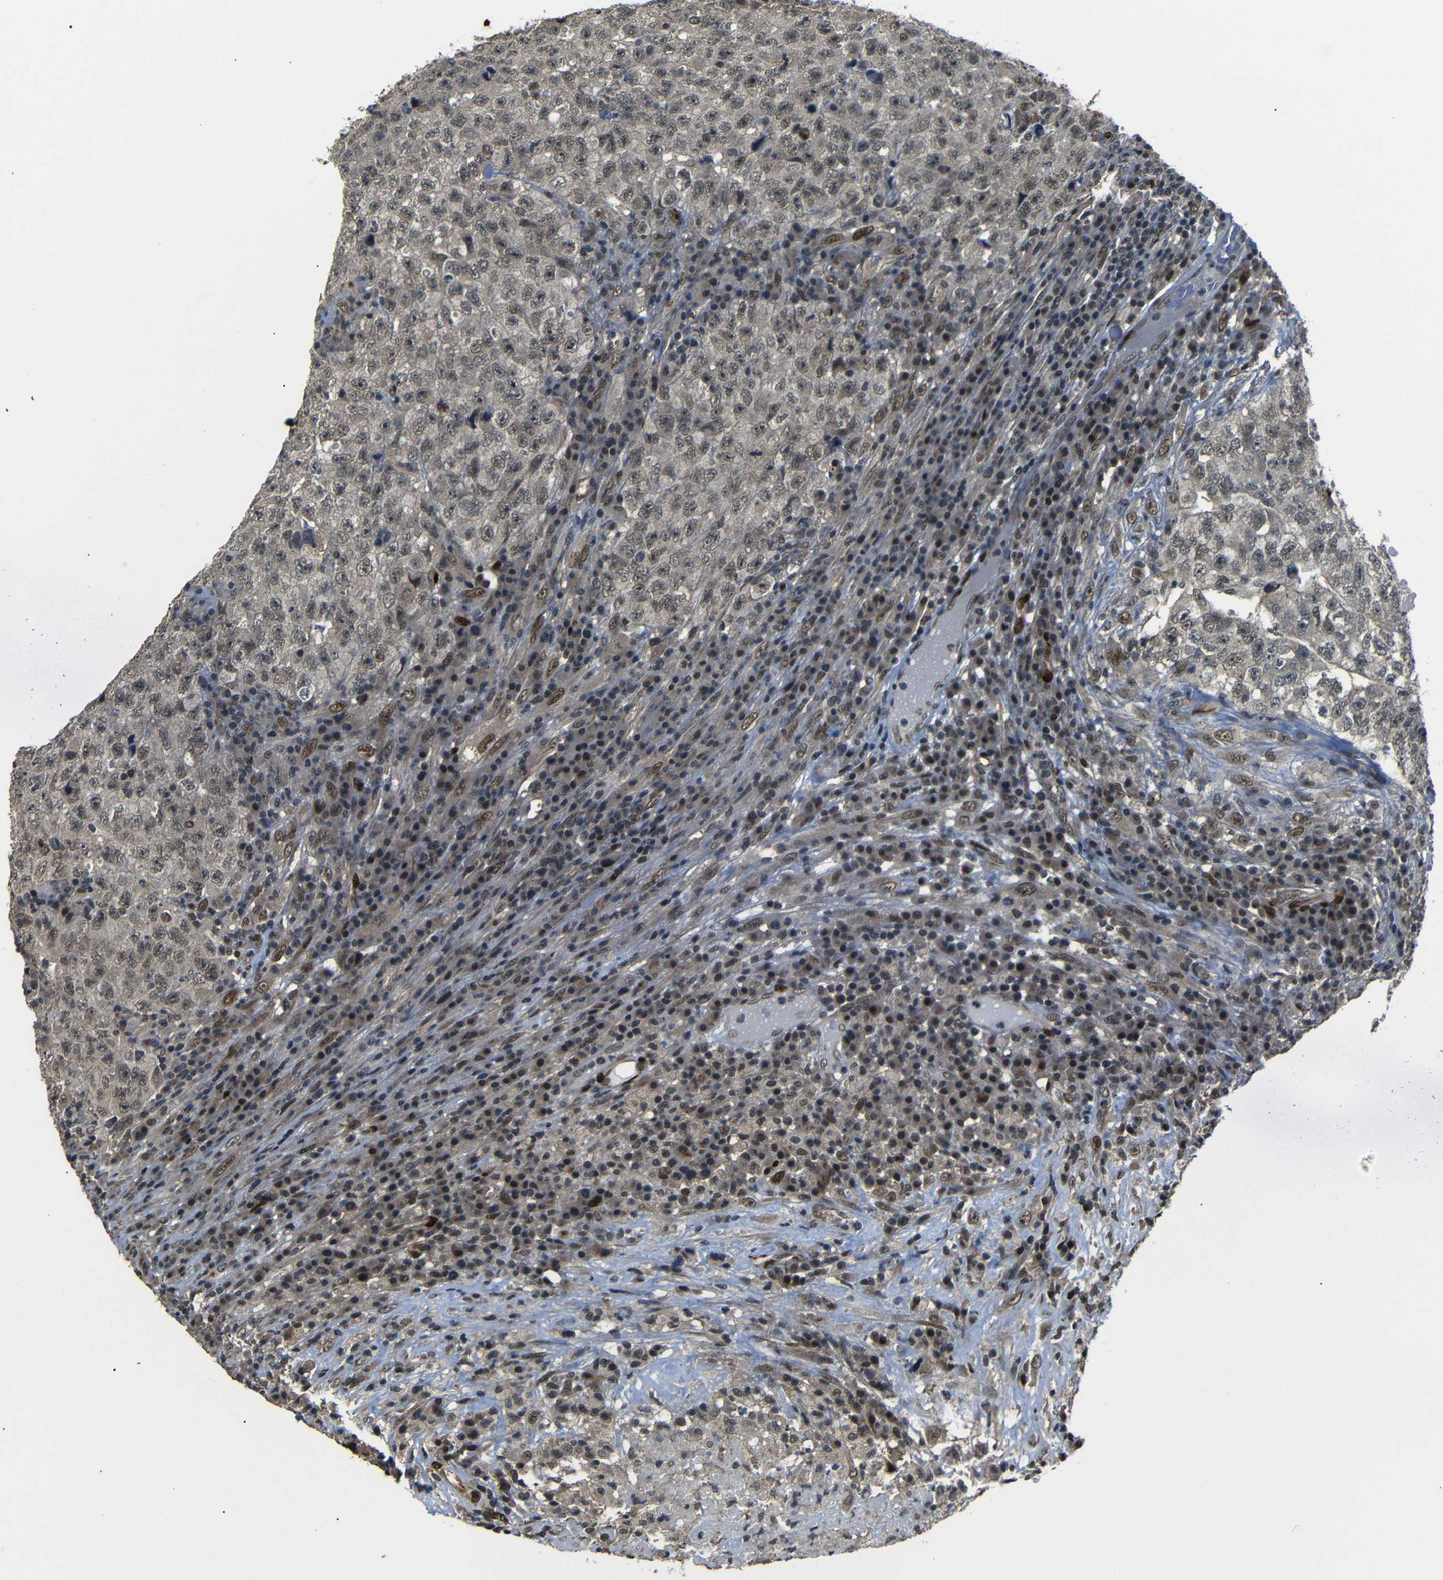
{"staining": {"intensity": "moderate", "quantity": ">75%", "location": "cytoplasmic/membranous,nuclear"}, "tissue": "testis cancer", "cell_type": "Tumor cells", "image_type": "cancer", "snomed": [{"axis": "morphology", "description": "Necrosis, NOS"}, {"axis": "morphology", "description": "Carcinoma, Embryonal, NOS"}, {"axis": "topography", "description": "Testis"}], "caption": "Immunohistochemical staining of testis cancer (embryonal carcinoma) displays moderate cytoplasmic/membranous and nuclear protein staining in about >75% of tumor cells.", "gene": "TBX2", "patient": {"sex": "male", "age": 19}}